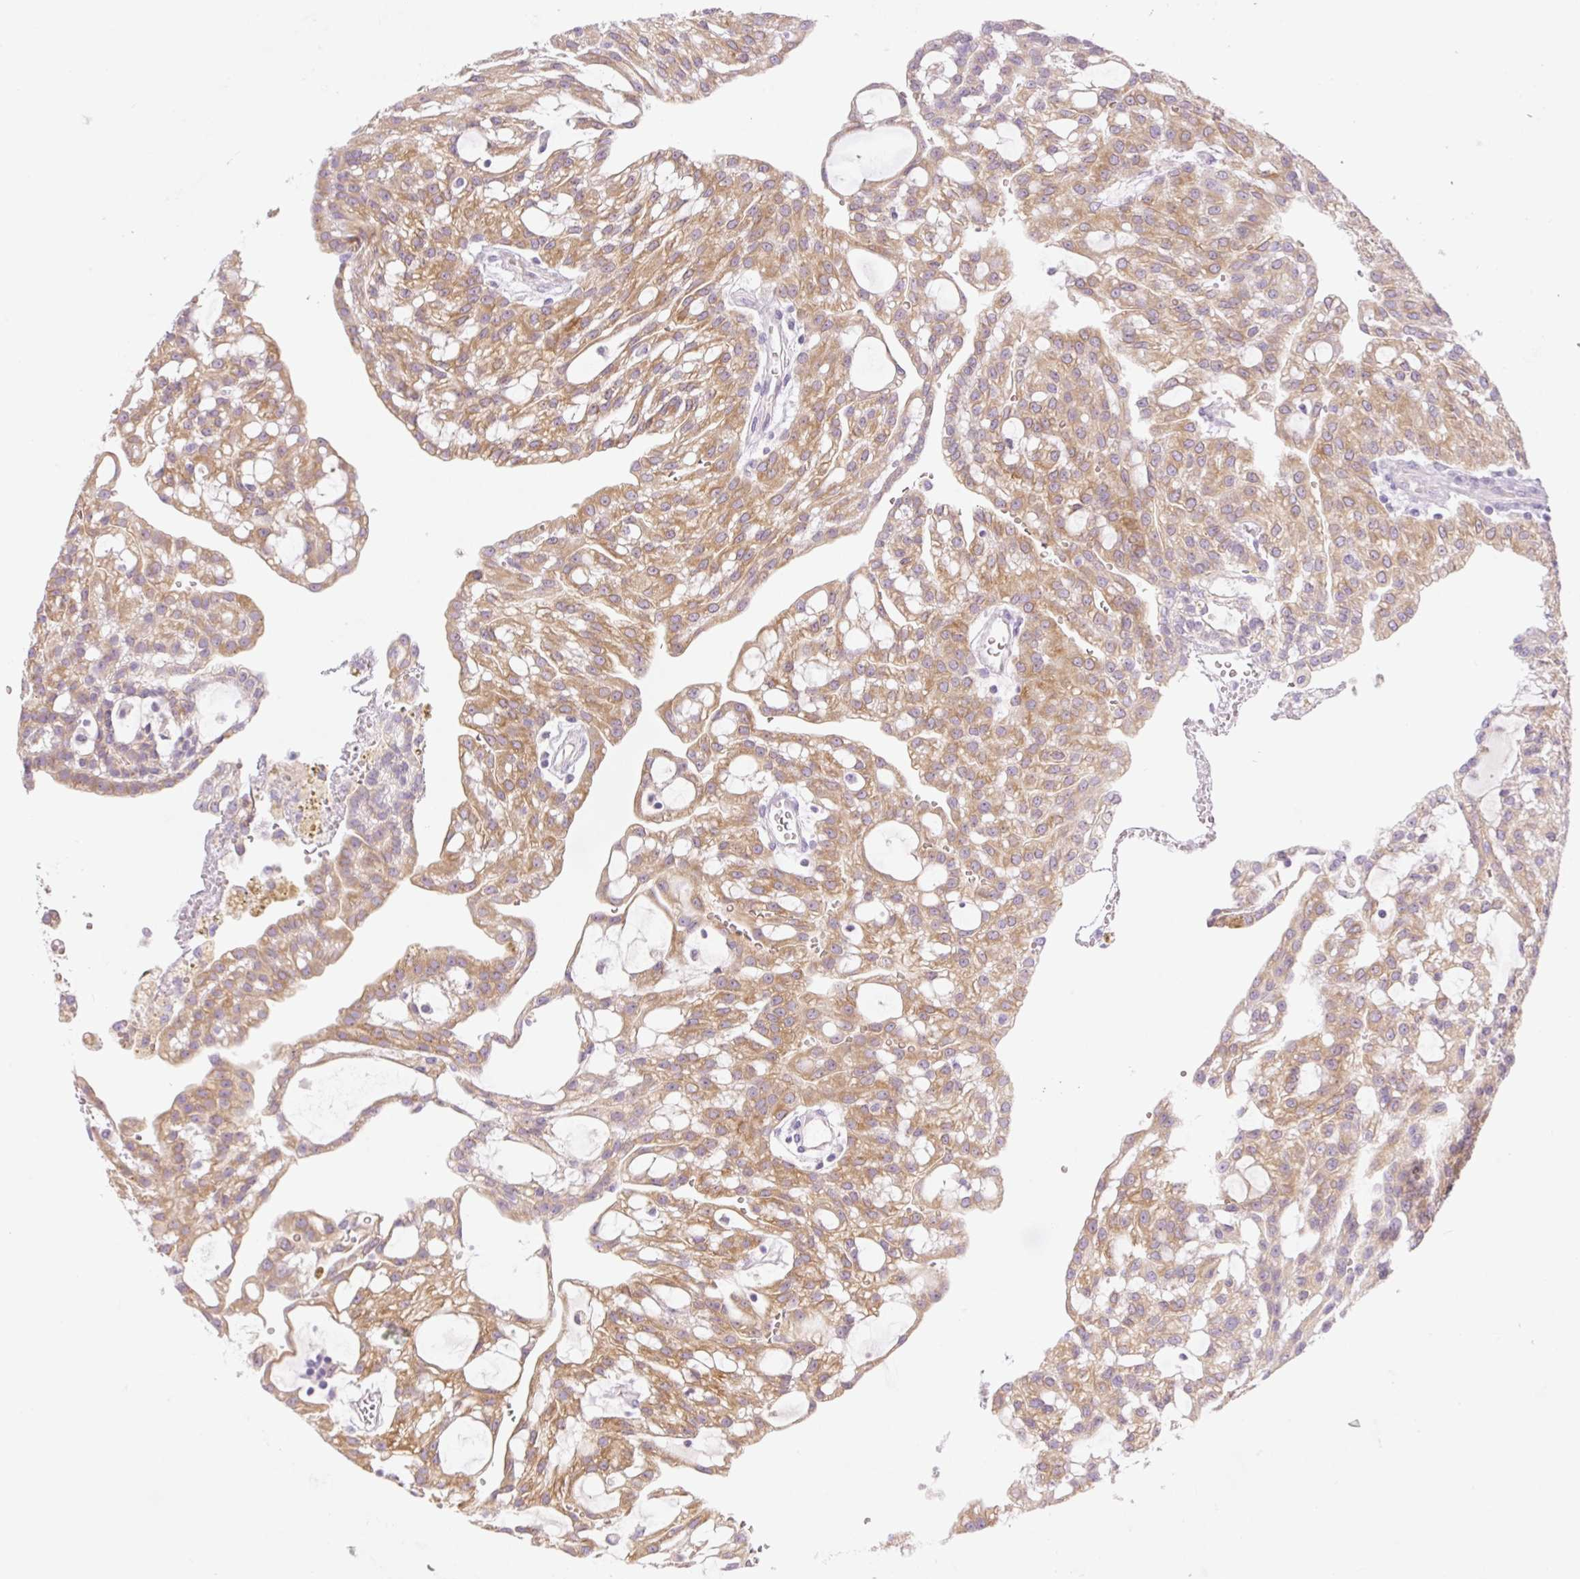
{"staining": {"intensity": "moderate", "quantity": ">75%", "location": "cytoplasmic/membranous"}, "tissue": "renal cancer", "cell_type": "Tumor cells", "image_type": "cancer", "snomed": [{"axis": "morphology", "description": "Adenocarcinoma, NOS"}, {"axis": "topography", "description": "Kidney"}], "caption": "The micrograph displays staining of adenocarcinoma (renal), revealing moderate cytoplasmic/membranous protein staining (brown color) within tumor cells. (IHC, brightfield microscopy, high magnification).", "gene": "MIA2", "patient": {"sex": "male", "age": 63}}